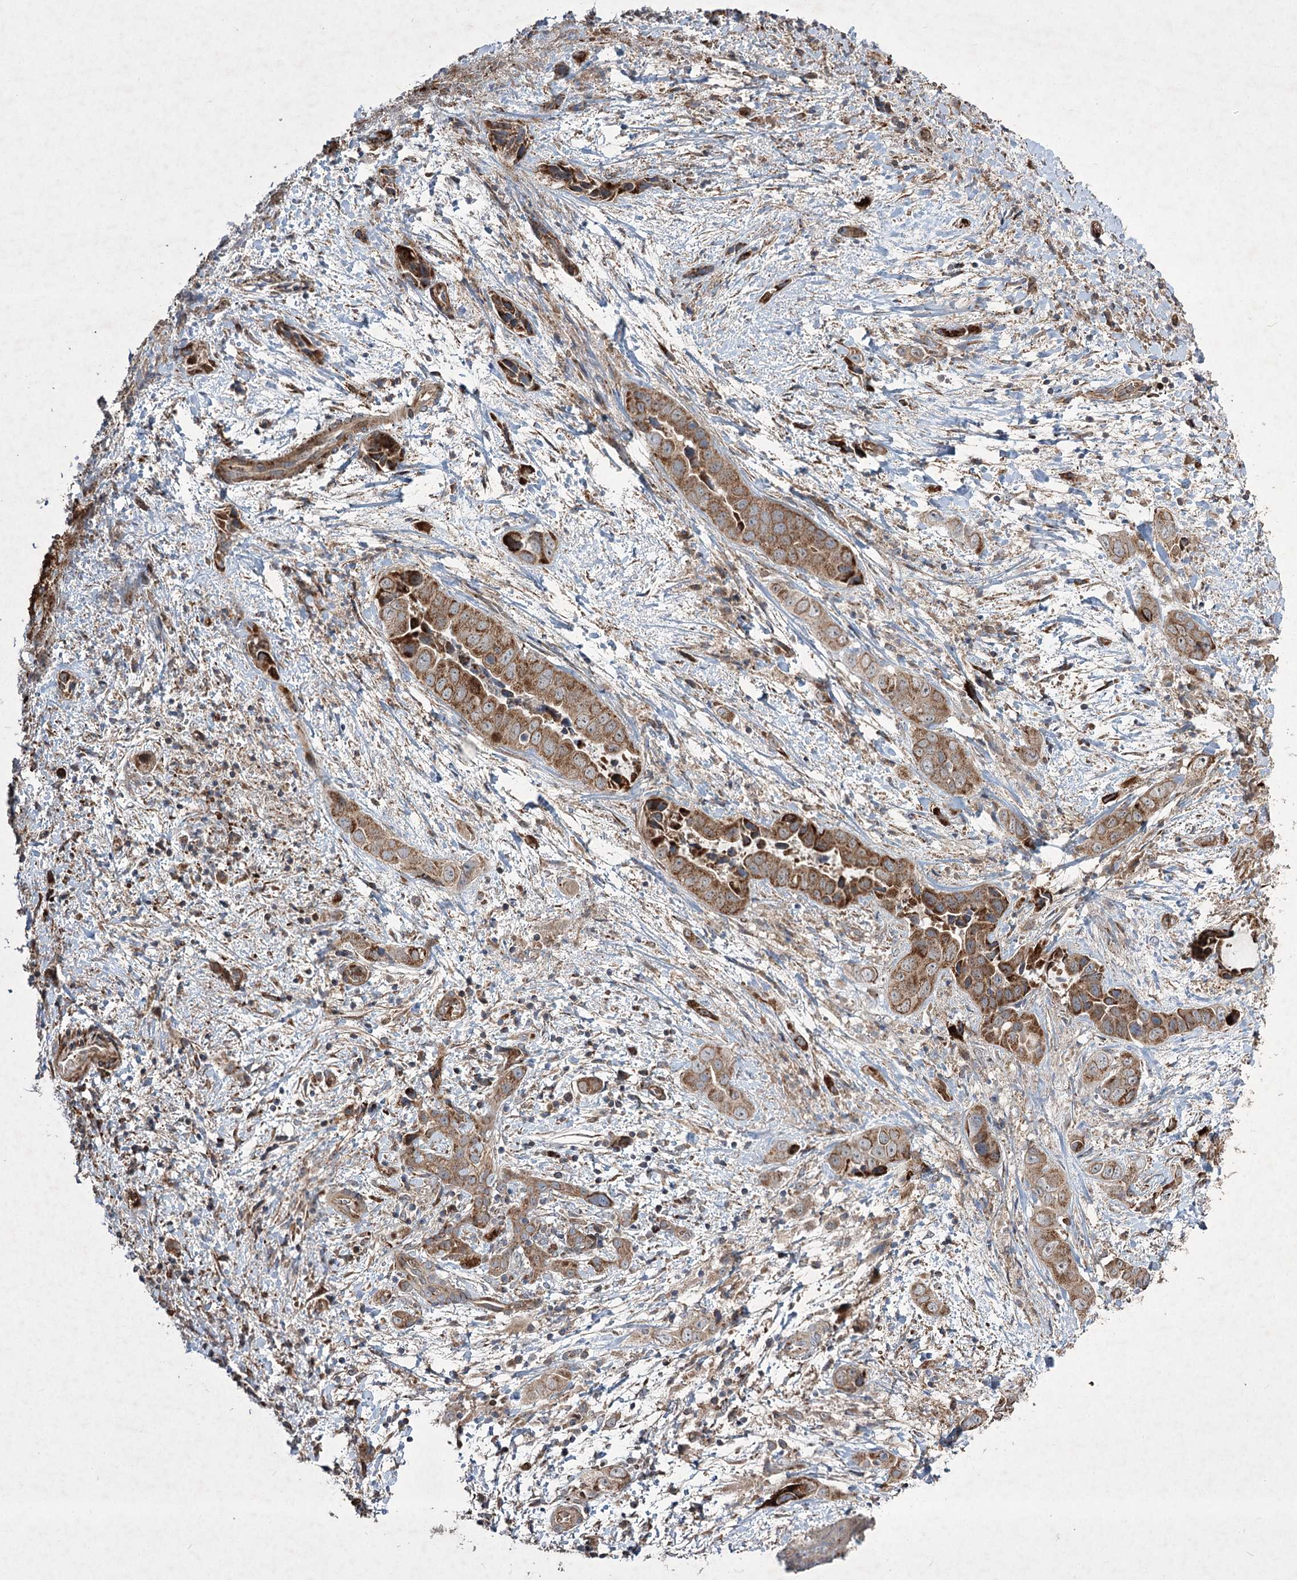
{"staining": {"intensity": "moderate", "quantity": ">75%", "location": "cytoplasmic/membranous"}, "tissue": "liver cancer", "cell_type": "Tumor cells", "image_type": "cancer", "snomed": [{"axis": "morphology", "description": "Cholangiocarcinoma"}, {"axis": "topography", "description": "Liver"}], "caption": "IHC (DAB) staining of liver cholangiocarcinoma shows moderate cytoplasmic/membranous protein positivity in about >75% of tumor cells.", "gene": "SERINC5", "patient": {"sex": "female", "age": 52}}